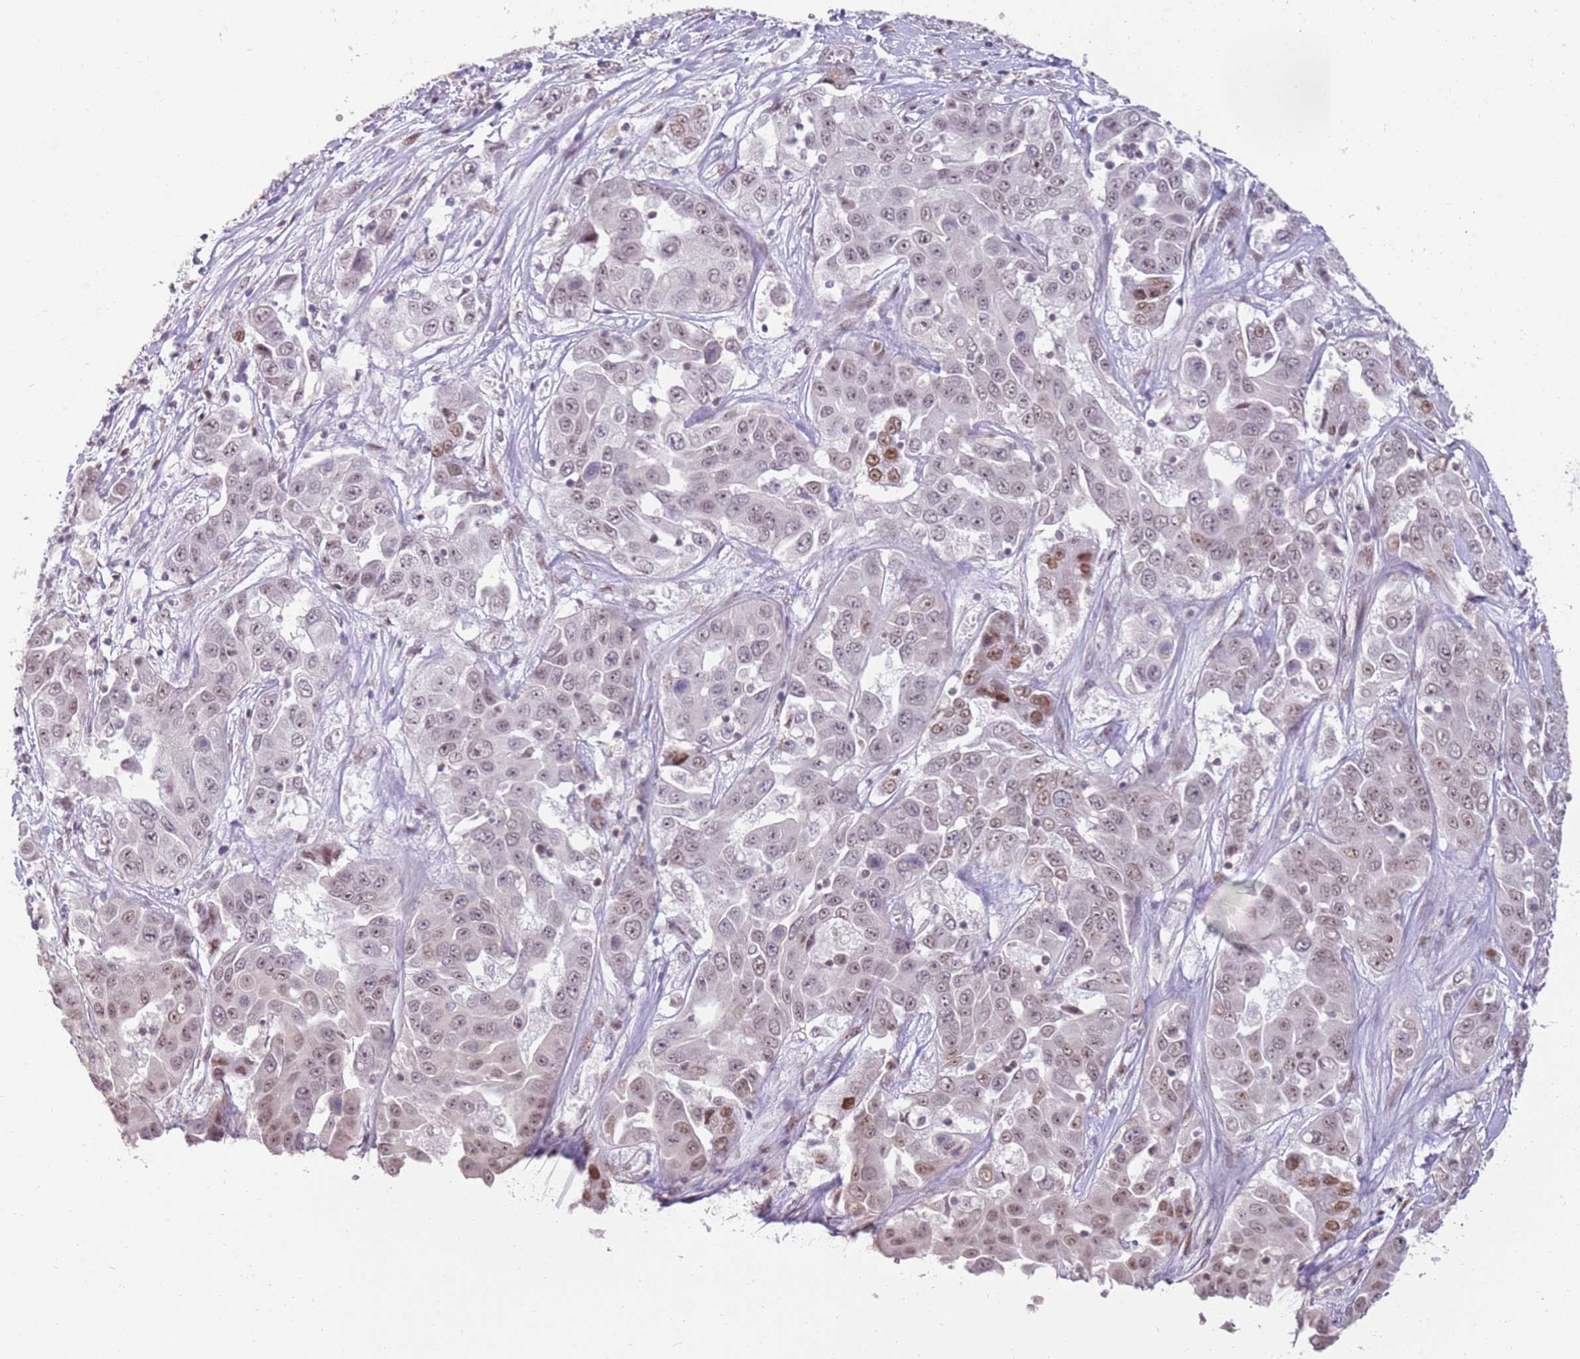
{"staining": {"intensity": "moderate", "quantity": "25%-75%", "location": "nuclear"}, "tissue": "liver cancer", "cell_type": "Tumor cells", "image_type": "cancer", "snomed": [{"axis": "morphology", "description": "Cholangiocarcinoma"}, {"axis": "topography", "description": "Liver"}], "caption": "Immunohistochemistry photomicrograph of human liver cancer stained for a protein (brown), which displays medium levels of moderate nuclear expression in approximately 25%-75% of tumor cells.", "gene": "PHC2", "patient": {"sex": "female", "age": 52}}